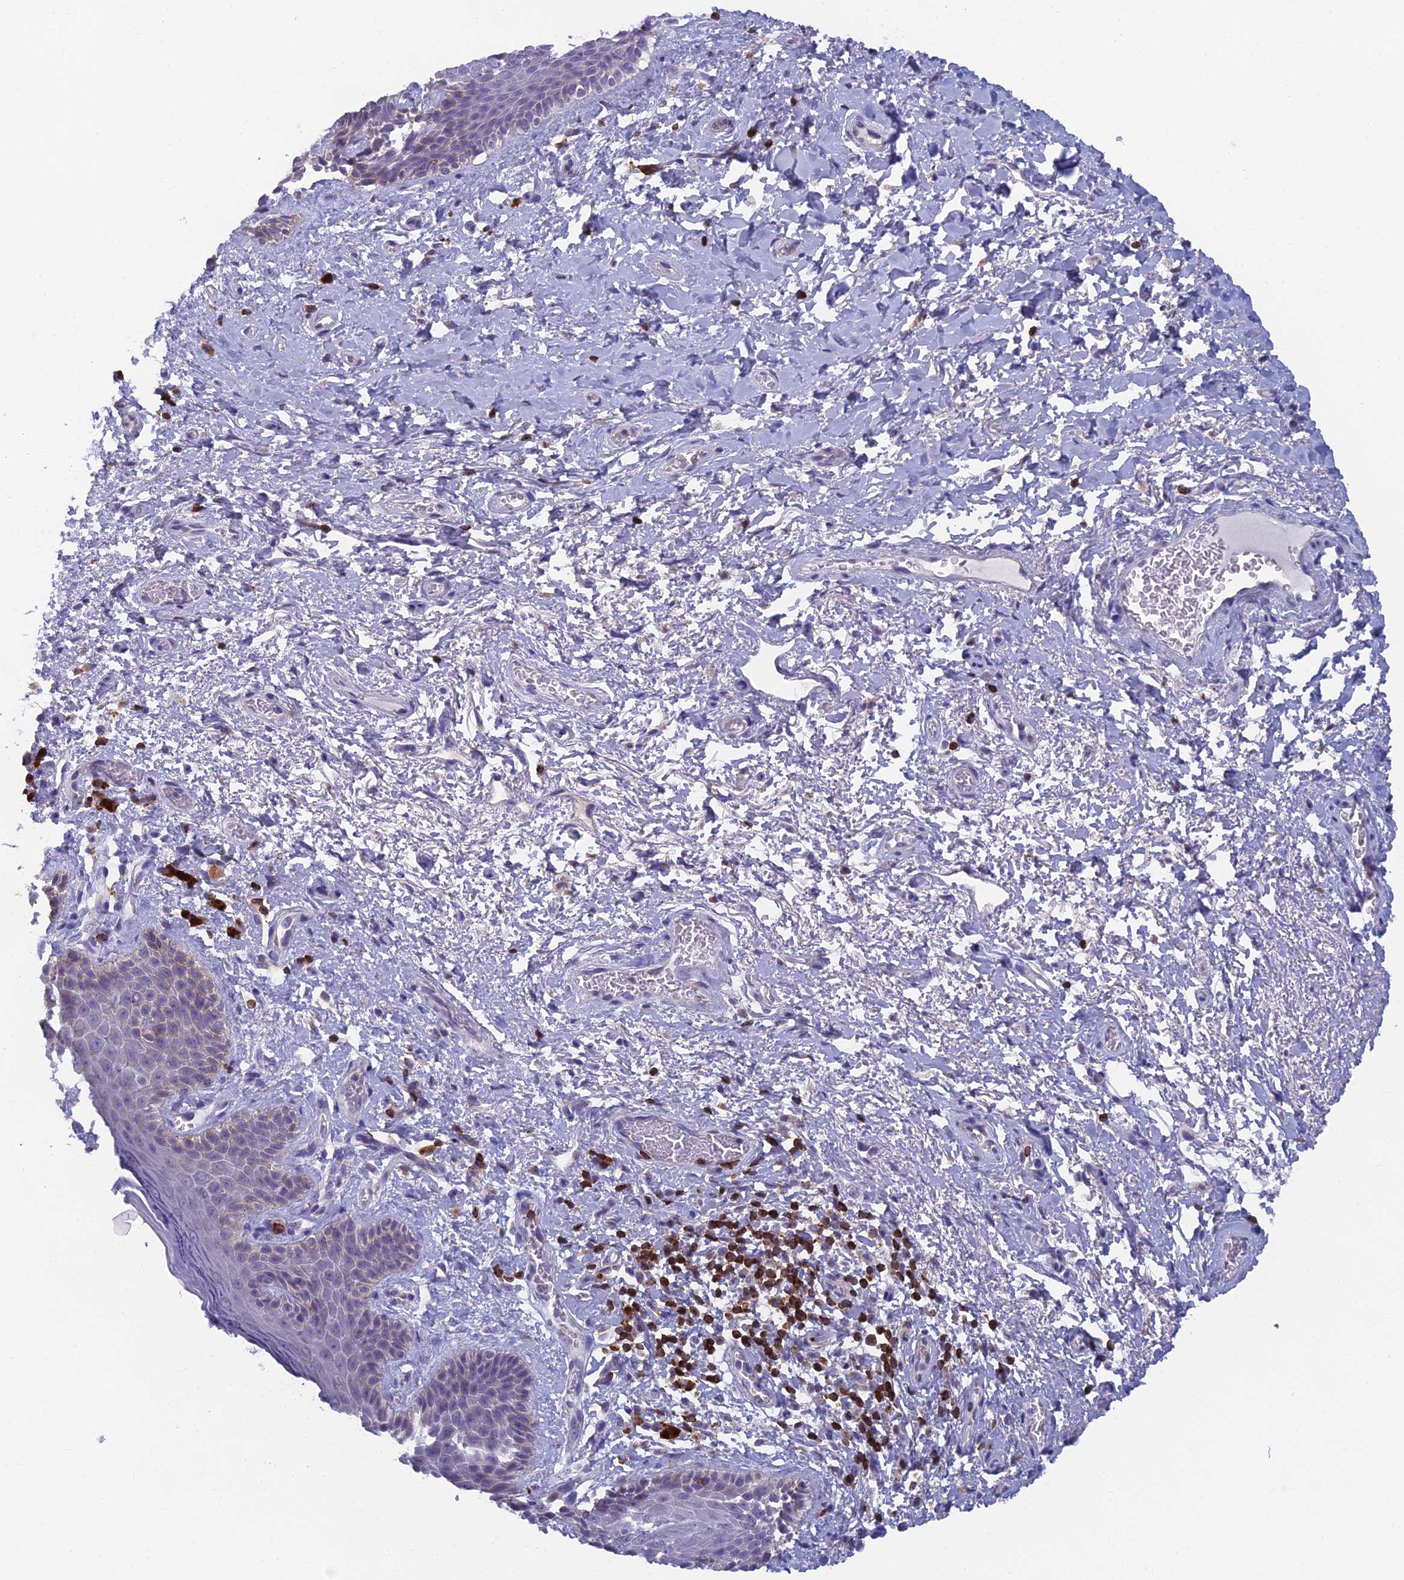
{"staining": {"intensity": "negative", "quantity": "none", "location": "none"}, "tissue": "skin", "cell_type": "Epidermal cells", "image_type": "normal", "snomed": [{"axis": "morphology", "description": "Normal tissue, NOS"}, {"axis": "topography", "description": "Anal"}], "caption": "Epidermal cells show no significant positivity in normal skin. (DAB (3,3'-diaminobenzidine) IHC, high magnification).", "gene": "ABI3BP", "patient": {"sex": "female", "age": 46}}